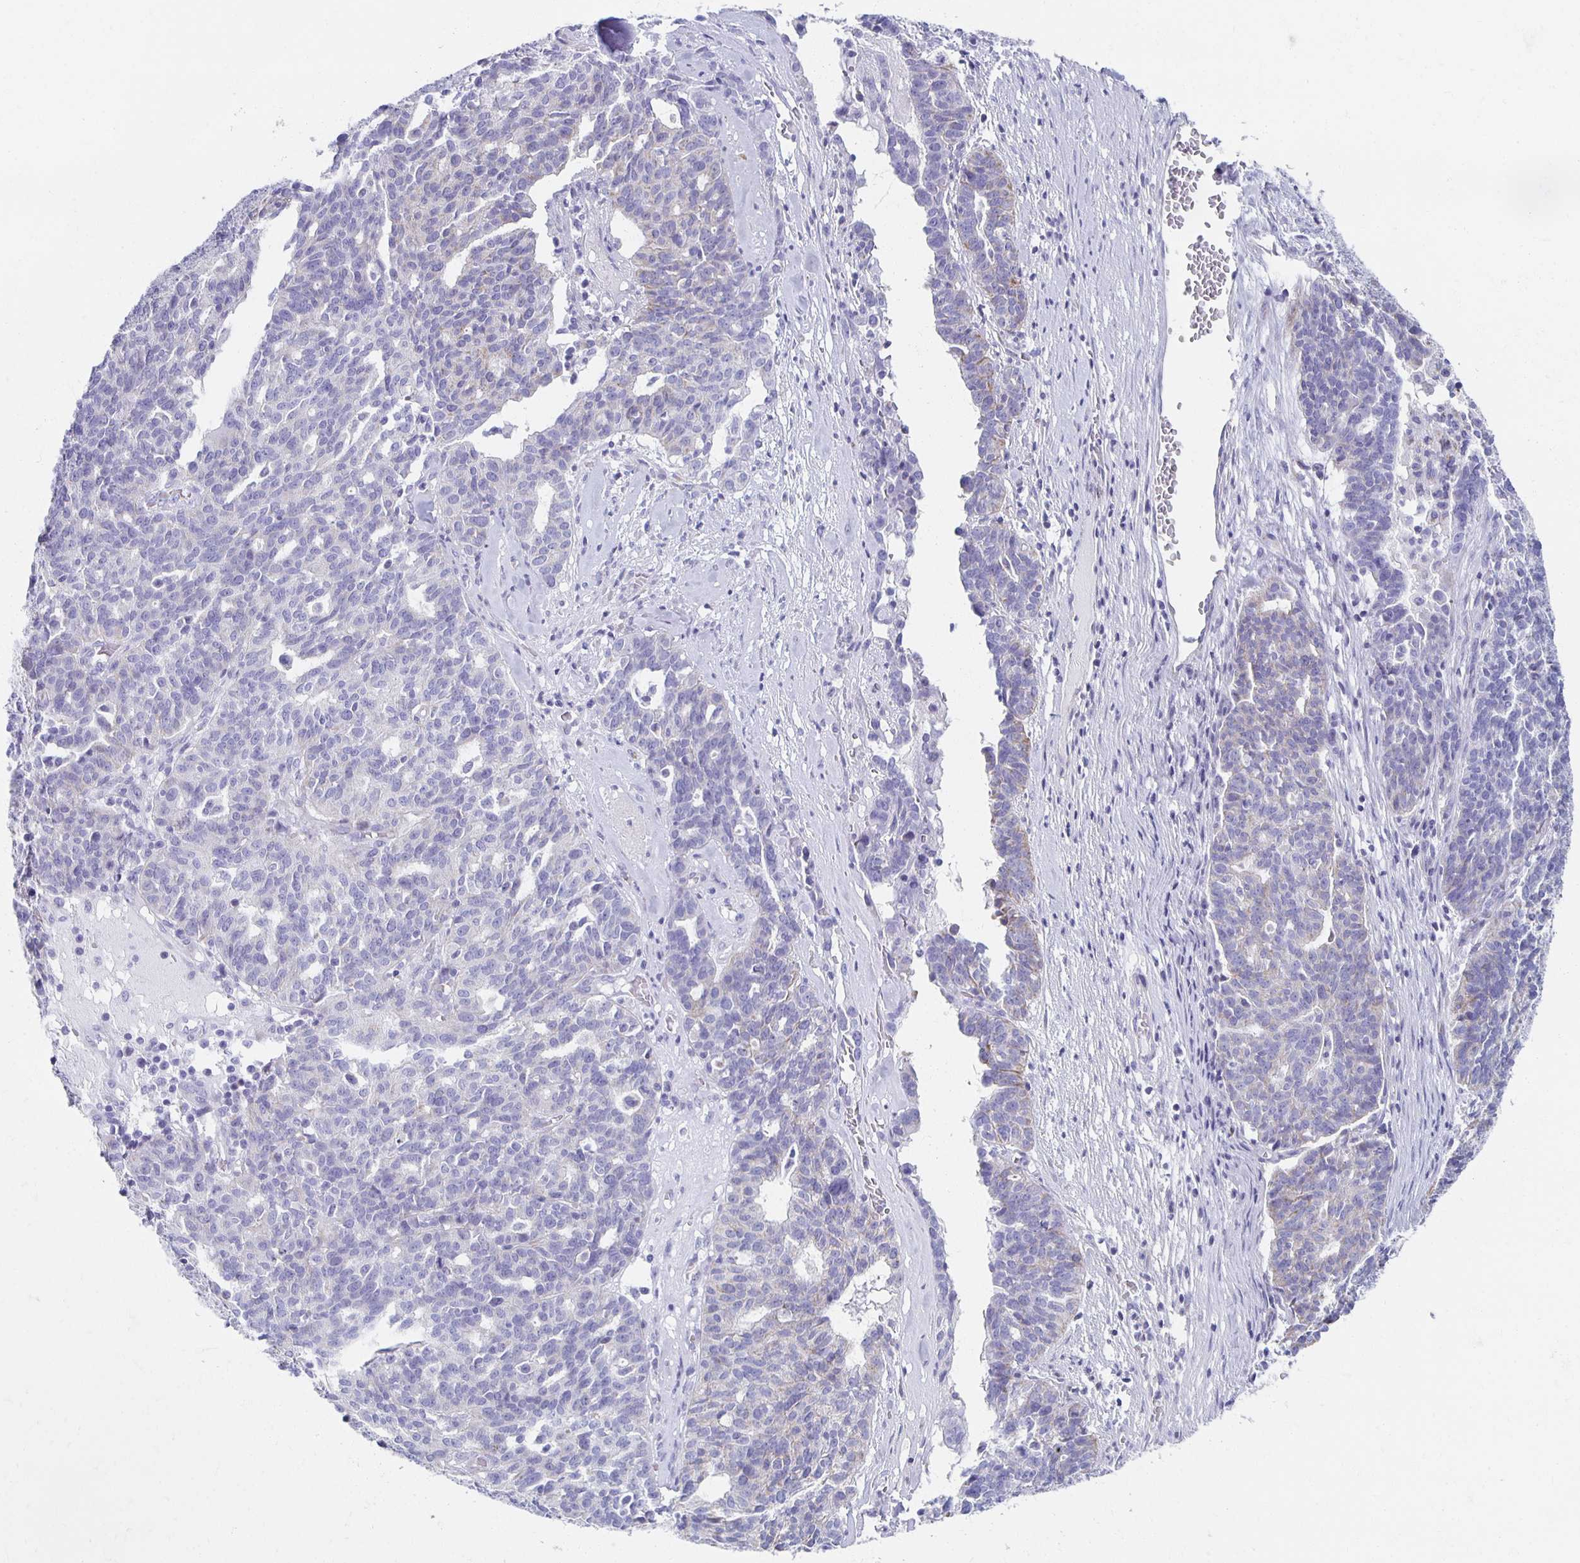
{"staining": {"intensity": "weak", "quantity": "<25%", "location": "cytoplasmic/membranous"}, "tissue": "ovarian cancer", "cell_type": "Tumor cells", "image_type": "cancer", "snomed": [{"axis": "morphology", "description": "Cystadenocarcinoma, serous, NOS"}, {"axis": "topography", "description": "Ovary"}], "caption": "A high-resolution image shows IHC staining of serous cystadenocarcinoma (ovarian), which displays no significant positivity in tumor cells. (Stains: DAB immunohistochemistry (IHC) with hematoxylin counter stain, Microscopy: brightfield microscopy at high magnification).", "gene": "TEX44", "patient": {"sex": "female", "age": 59}}